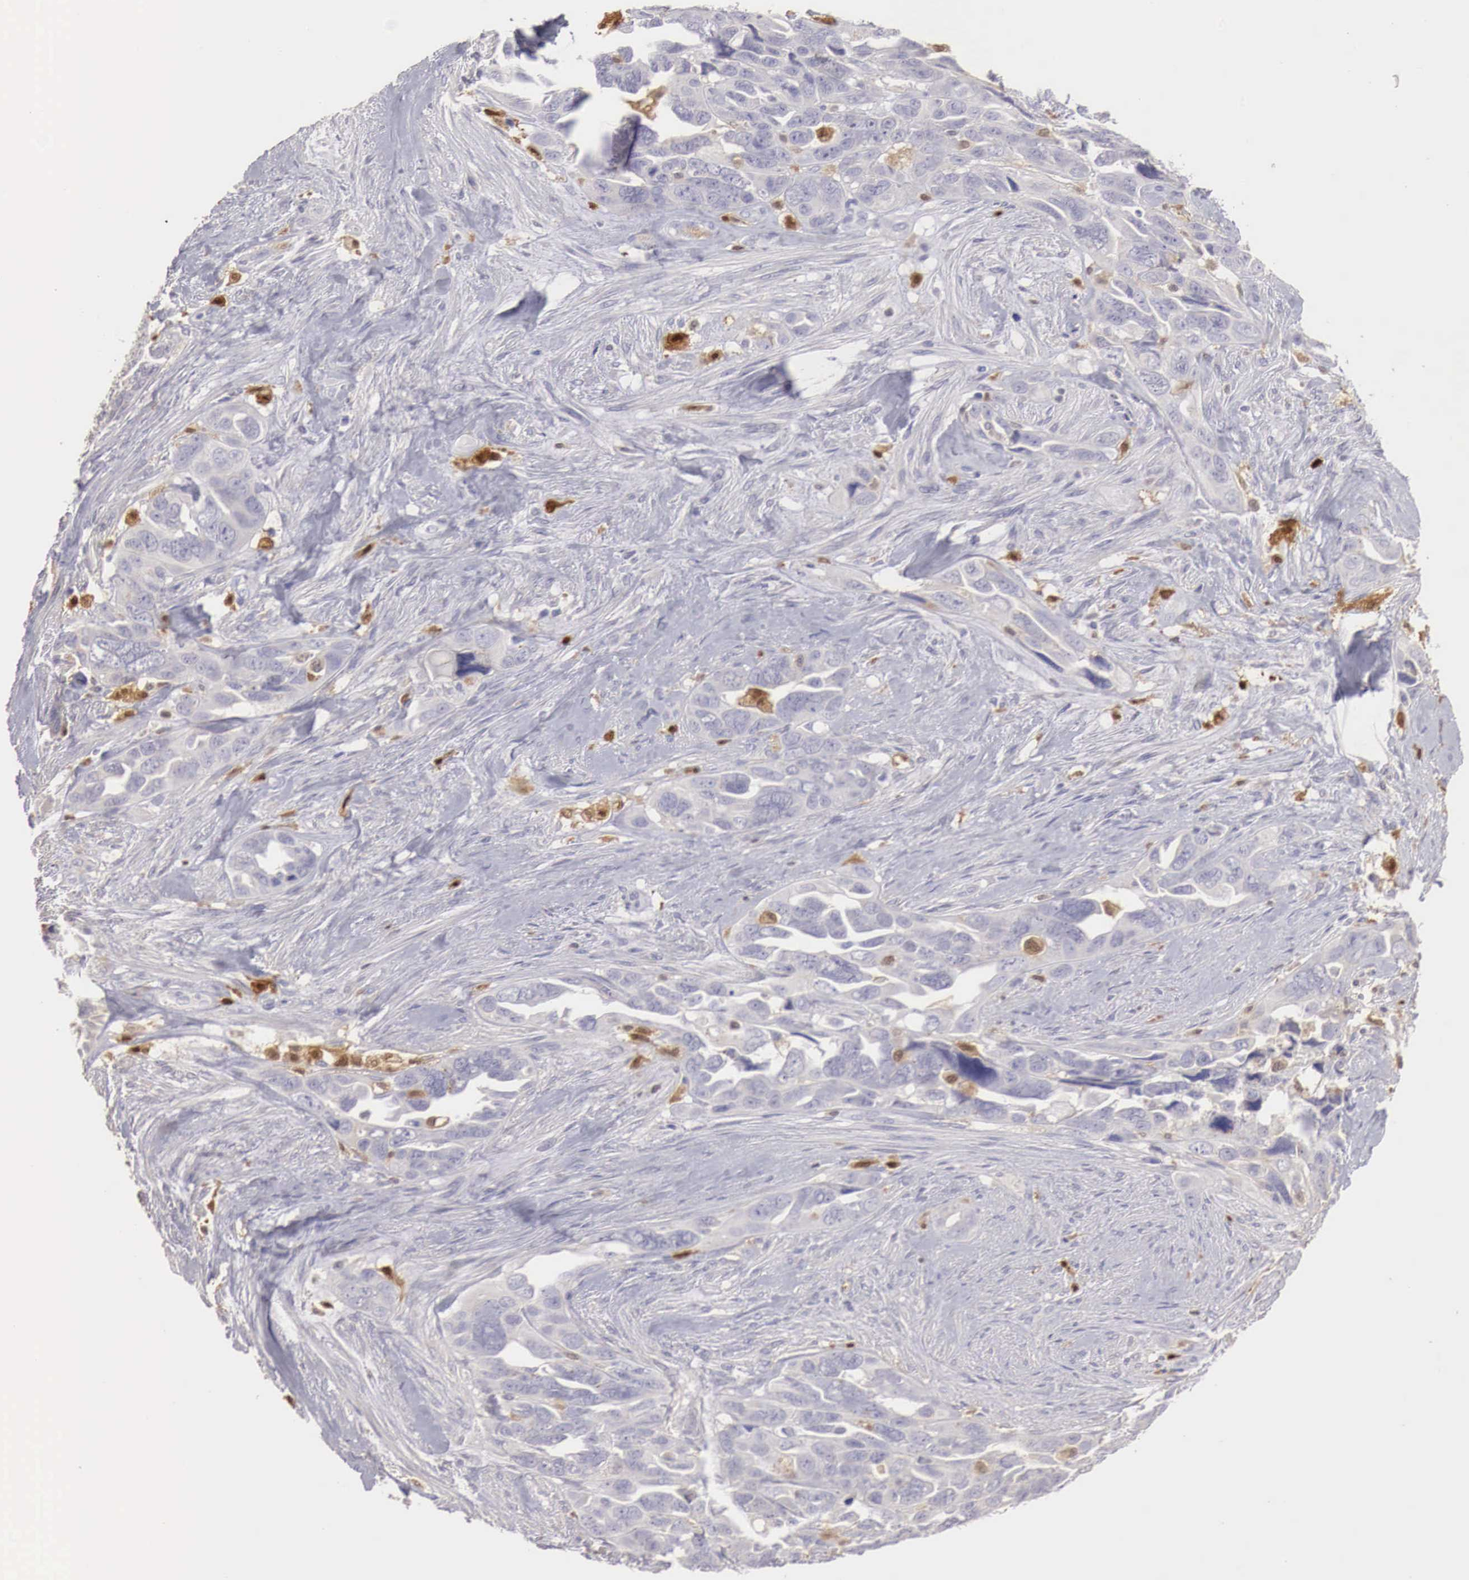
{"staining": {"intensity": "weak", "quantity": "<25%", "location": "cytoplasmic/membranous"}, "tissue": "ovarian cancer", "cell_type": "Tumor cells", "image_type": "cancer", "snomed": [{"axis": "morphology", "description": "Cystadenocarcinoma, serous, NOS"}, {"axis": "topography", "description": "Ovary"}], "caption": "DAB immunohistochemical staining of human ovarian cancer (serous cystadenocarcinoma) exhibits no significant positivity in tumor cells.", "gene": "RENBP", "patient": {"sex": "female", "age": 63}}